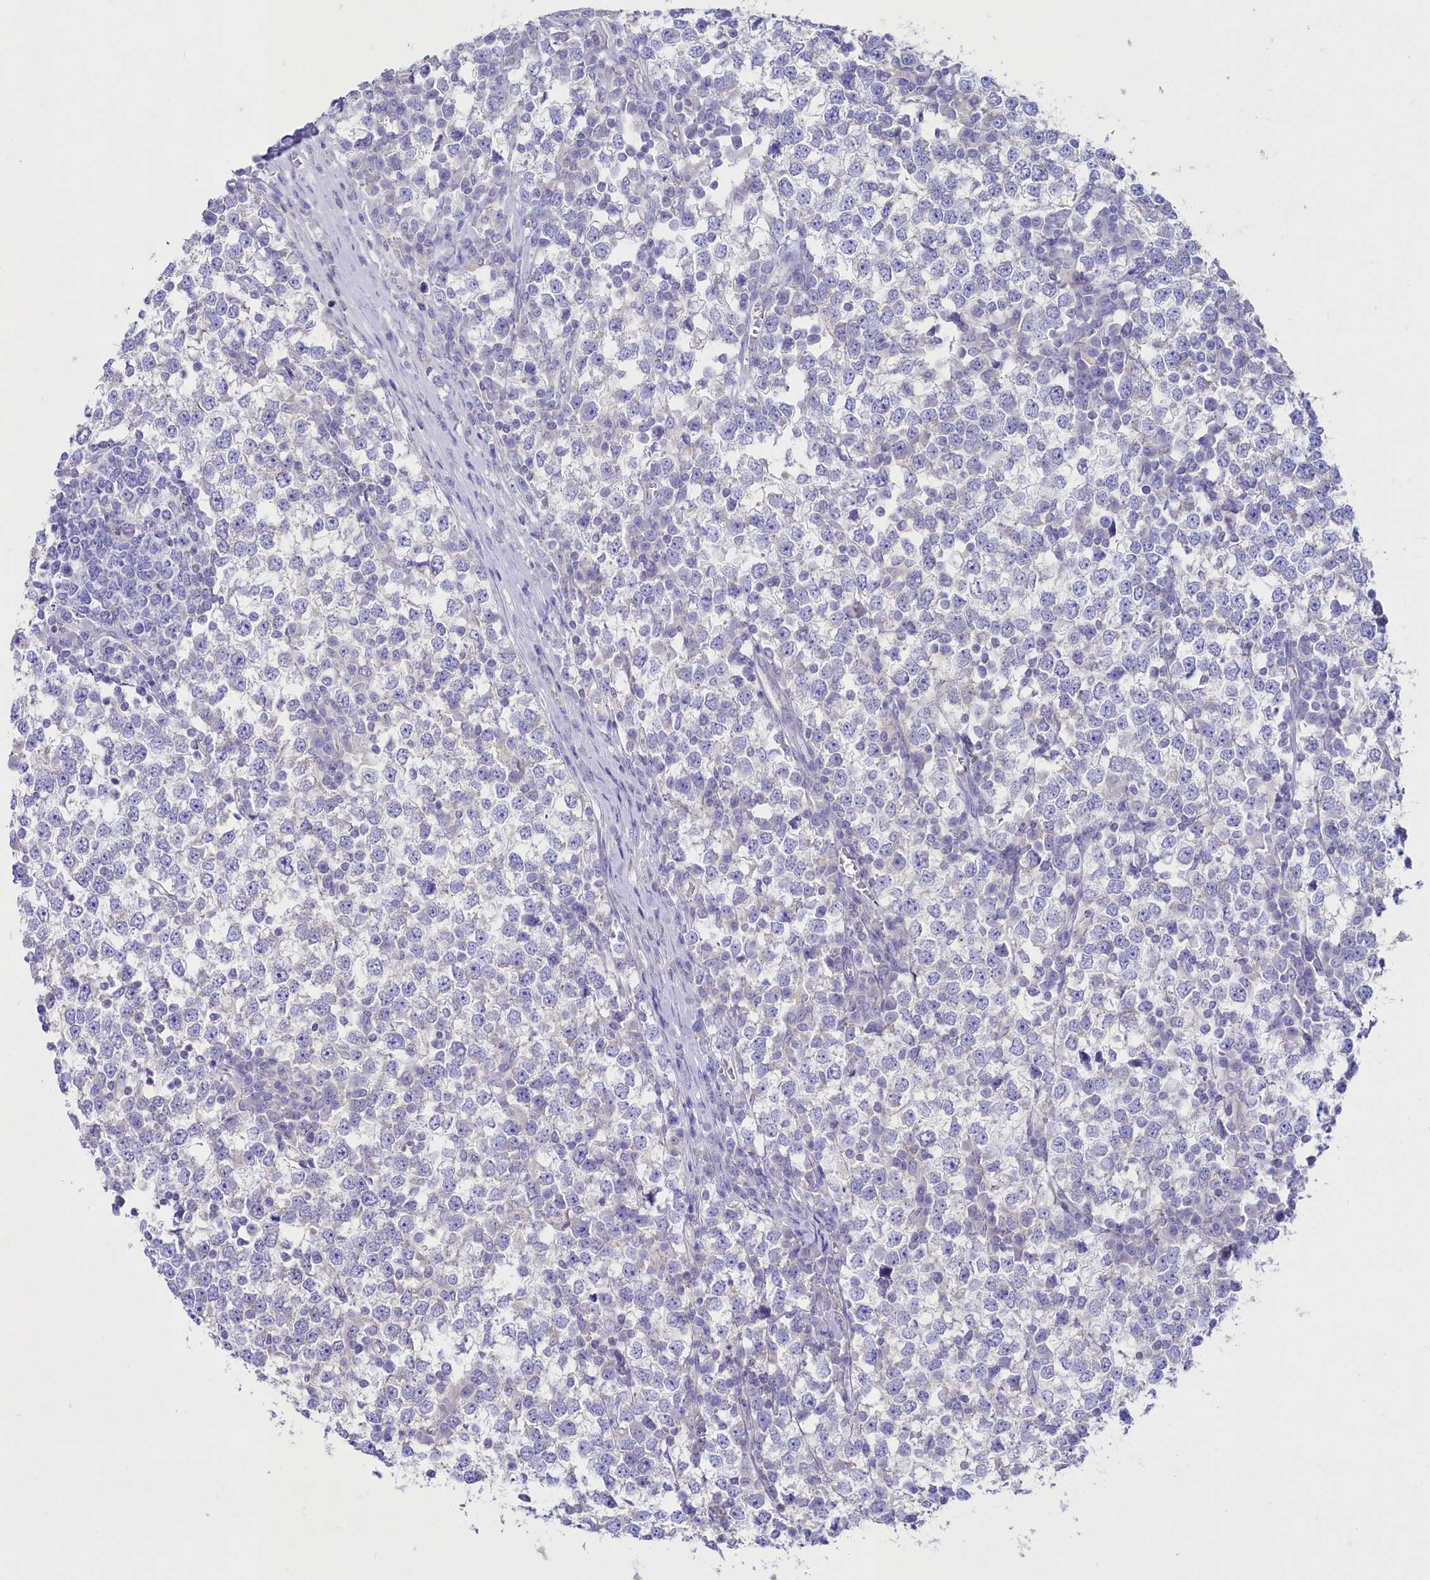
{"staining": {"intensity": "negative", "quantity": "none", "location": "none"}, "tissue": "testis cancer", "cell_type": "Tumor cells", "image_type": "cancer", "snomed": [{"axis": "morphology", "description": "Seminoma, NOS"}, {"axis": "topography", "description": "Testis"}], "caption": "The image reveals no significant staining in tumor cells of seminoma (testis). The staining was performed using DAB to visualize the protein expression in brown, while the nuclei were stained in blue with hematoxylin (Magnification: 20x).", "gene": "VPS26B", "patient": {"sex": "male", "age": 65}}